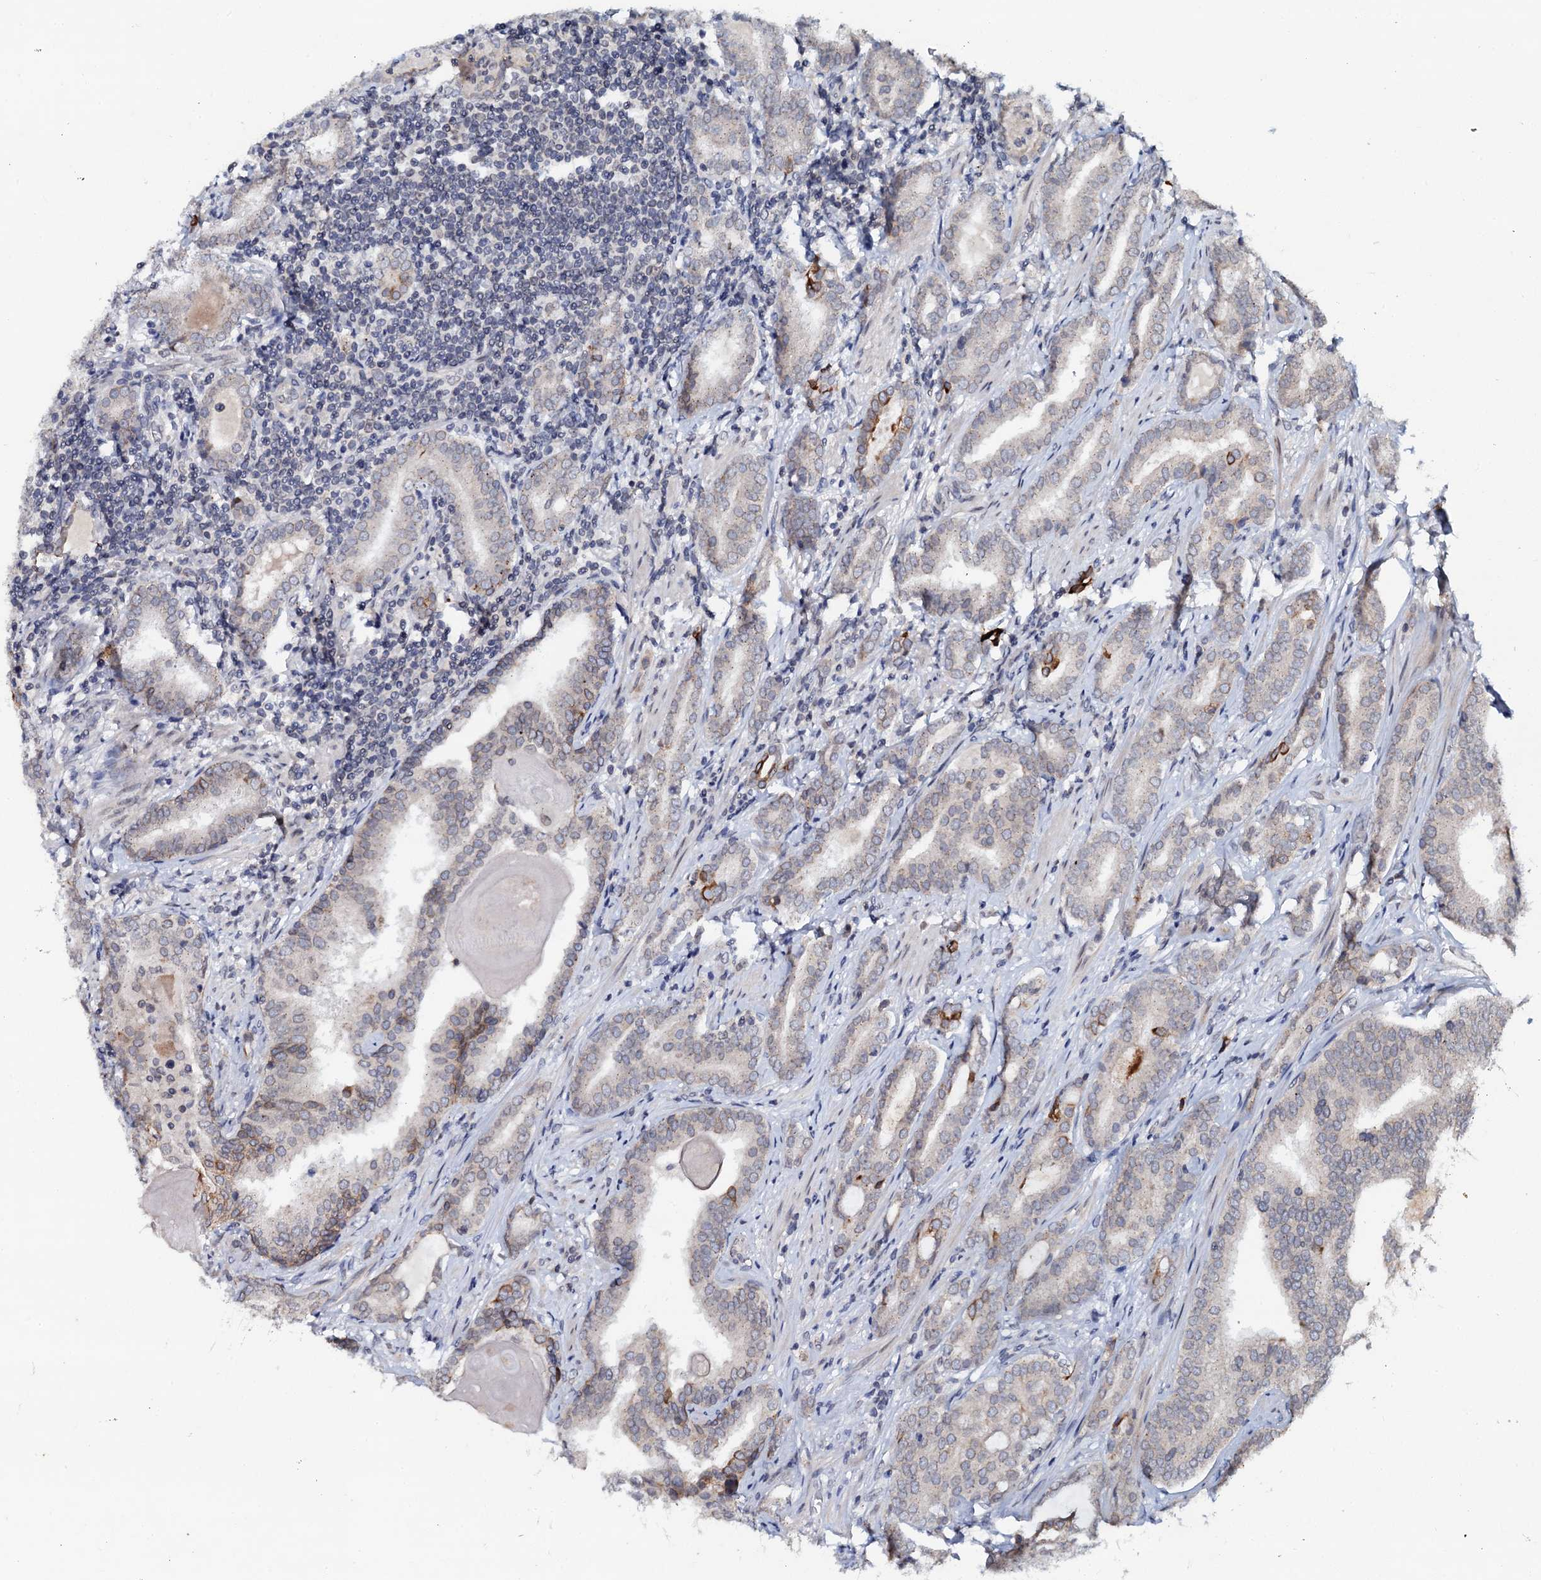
{"staining": {"intensity": "moderate", "quantity": "<25%", "location": "cytoplasmic/membranous"}, "tissue": "prostate cancer", "cell_type": "Tumor cells", "image_type": "cancer", "snomed": [{"axis": "morphology", "description": "Adenocarcinoma, High grade"}, {"axis": "topography", "description": "Prostate"}], "caption": "This image displays prostate adenocarcinoma (high-grade) stained with immunohistochemistry (IHC) to label a protein in brown. The cytoplasmic/membranous of tumor cells show moderate positivity for the protein. Nuclei are counter-stained blue.", "gene": "SNTA1", "patient": {"sex": "male", "age": 63}}